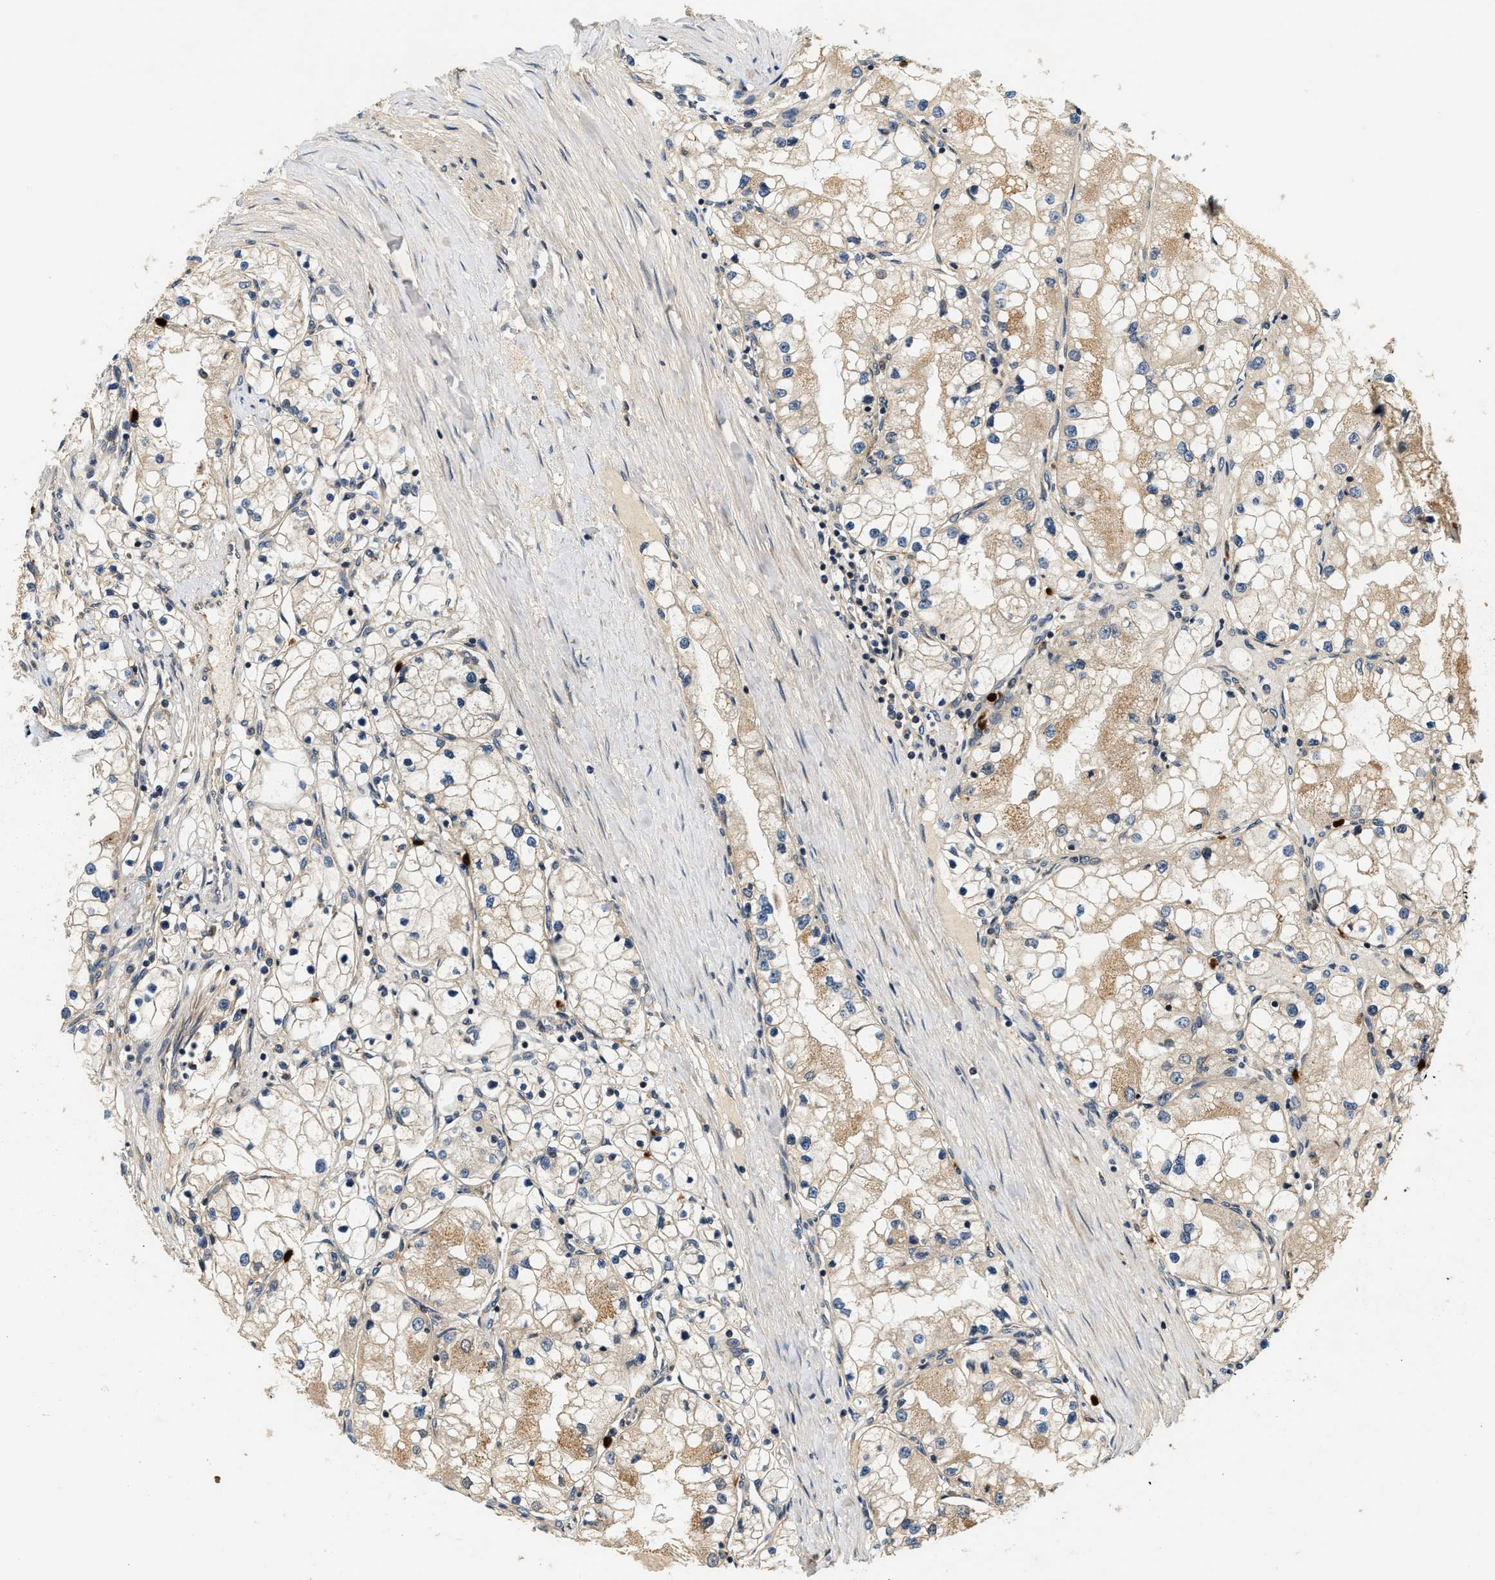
{"staining": {"intensity": "weak", "quantity": ">75%", "location": "cytoplasmic/membranous"}, "tissue": "renal cancer", "cell_type": "Tumor cells", "image_type": "cancer", "snomed": [{"axis": "morphology", "description": "Adenocarcinoma, NOS"}, {"axis": "topography", "description": "Kidney"}], "caption": "Protein expression analysis of renal cancer (adenocarcinoma) reveals weak cytoplasmic/membranous positivity in about >75% of tumor cells. (DAB = brown stain, brightfield microscopy at high magnification).", "gene": "SAMD9", "patient": {"sex": "male", "age": 68}}